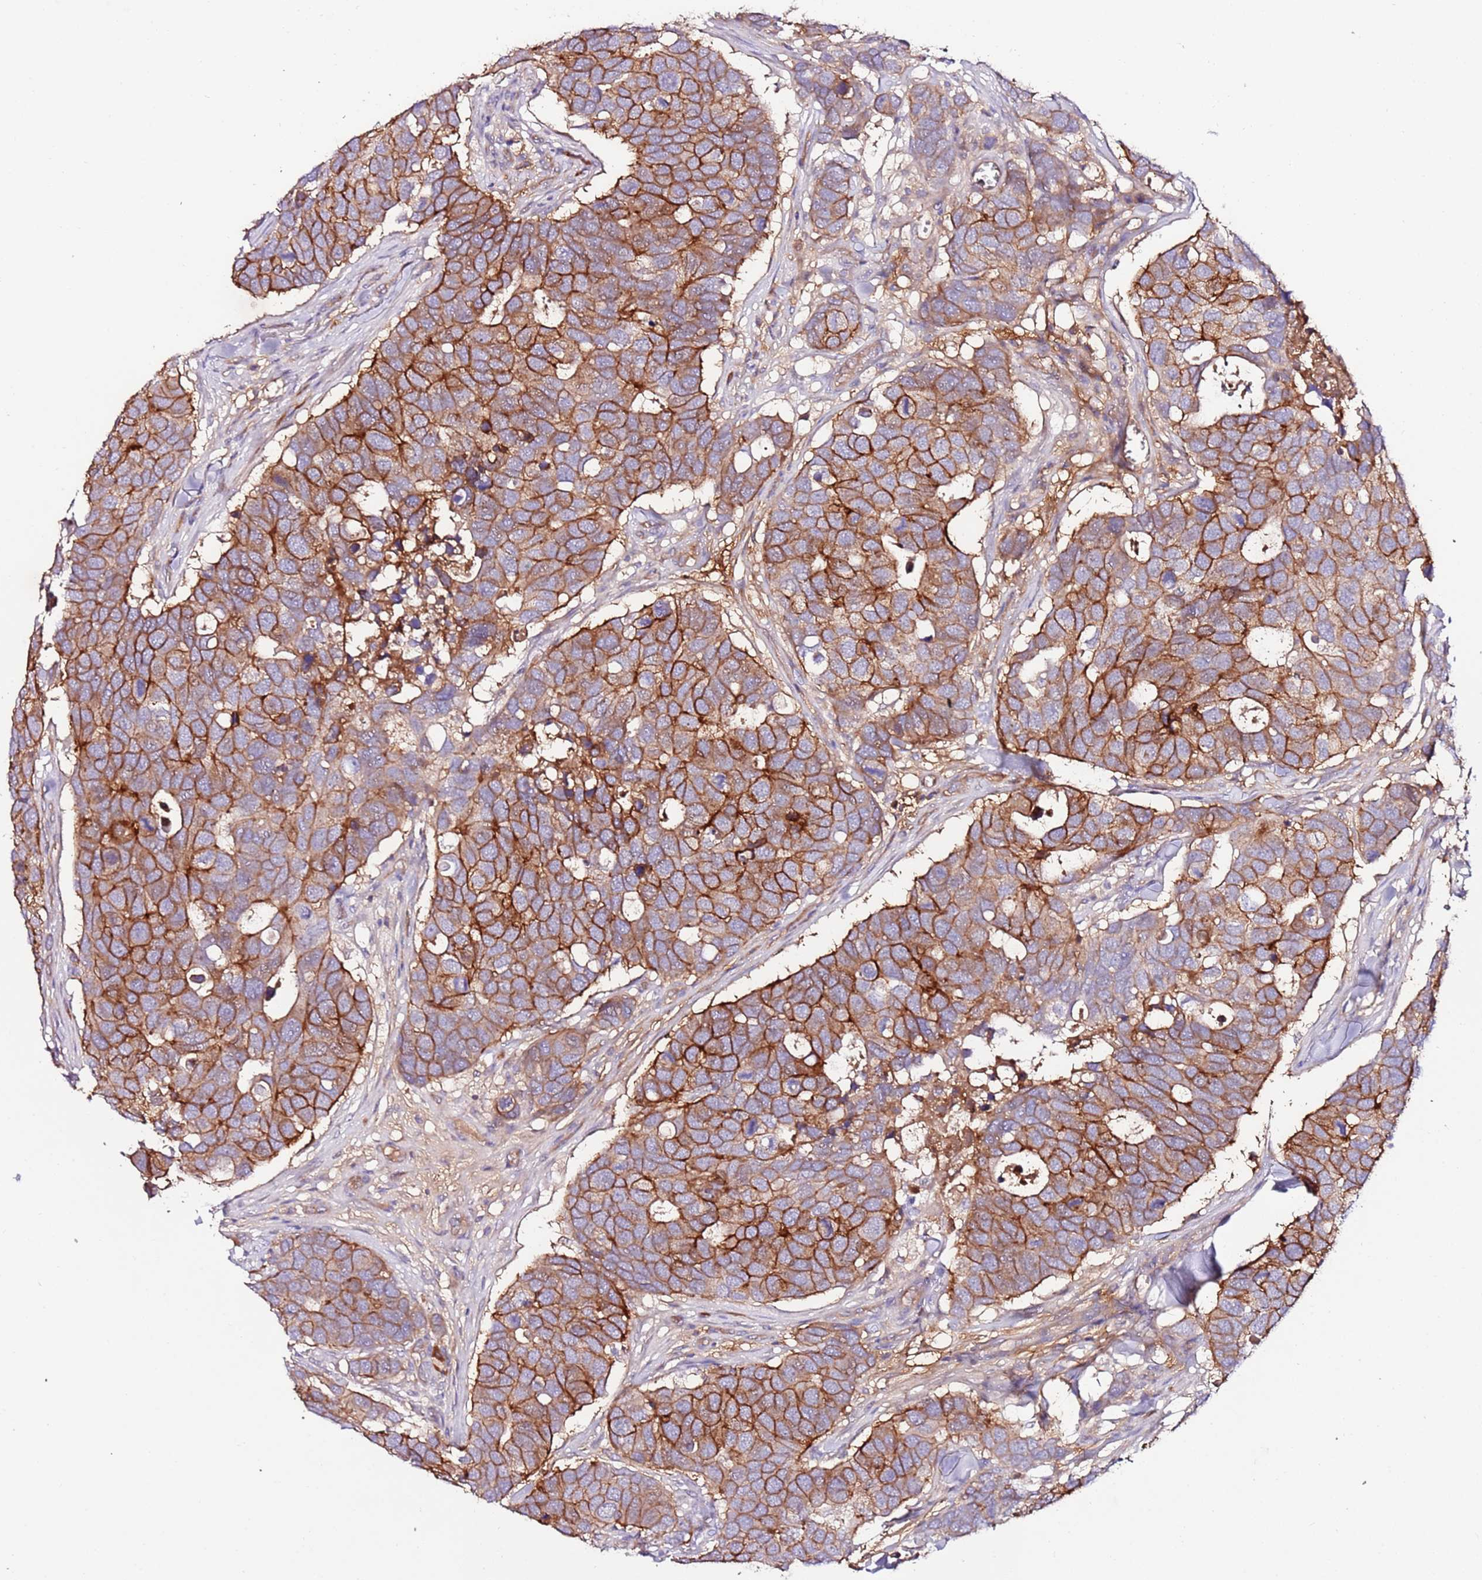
{"staining": {"intensity": "strong", "quantity": ">75%", "location": "cytoplasmic/membranous"}, "tissue": "breast cancer", "cell_type": "Tumor cells", "image_type": "cancer", "snomed": [{"axis": "morphology", "description": "Duct carcinoma"}, {"axis": "topography", "description": "Breast"}], "caption": "High-power microscopy captured an immunohistochemistry (IHC) image of breast intraductal carcinoma, revealing strong cytoplasmic/membranous positivity in about >75% of tumor cells. Using DAB (brown) and hematoxylin (blue) stains, captured at high magnification using brightfield microscopy.", "gene": "FLVCR1", "patient": {"sex": "female", "age": 83}}